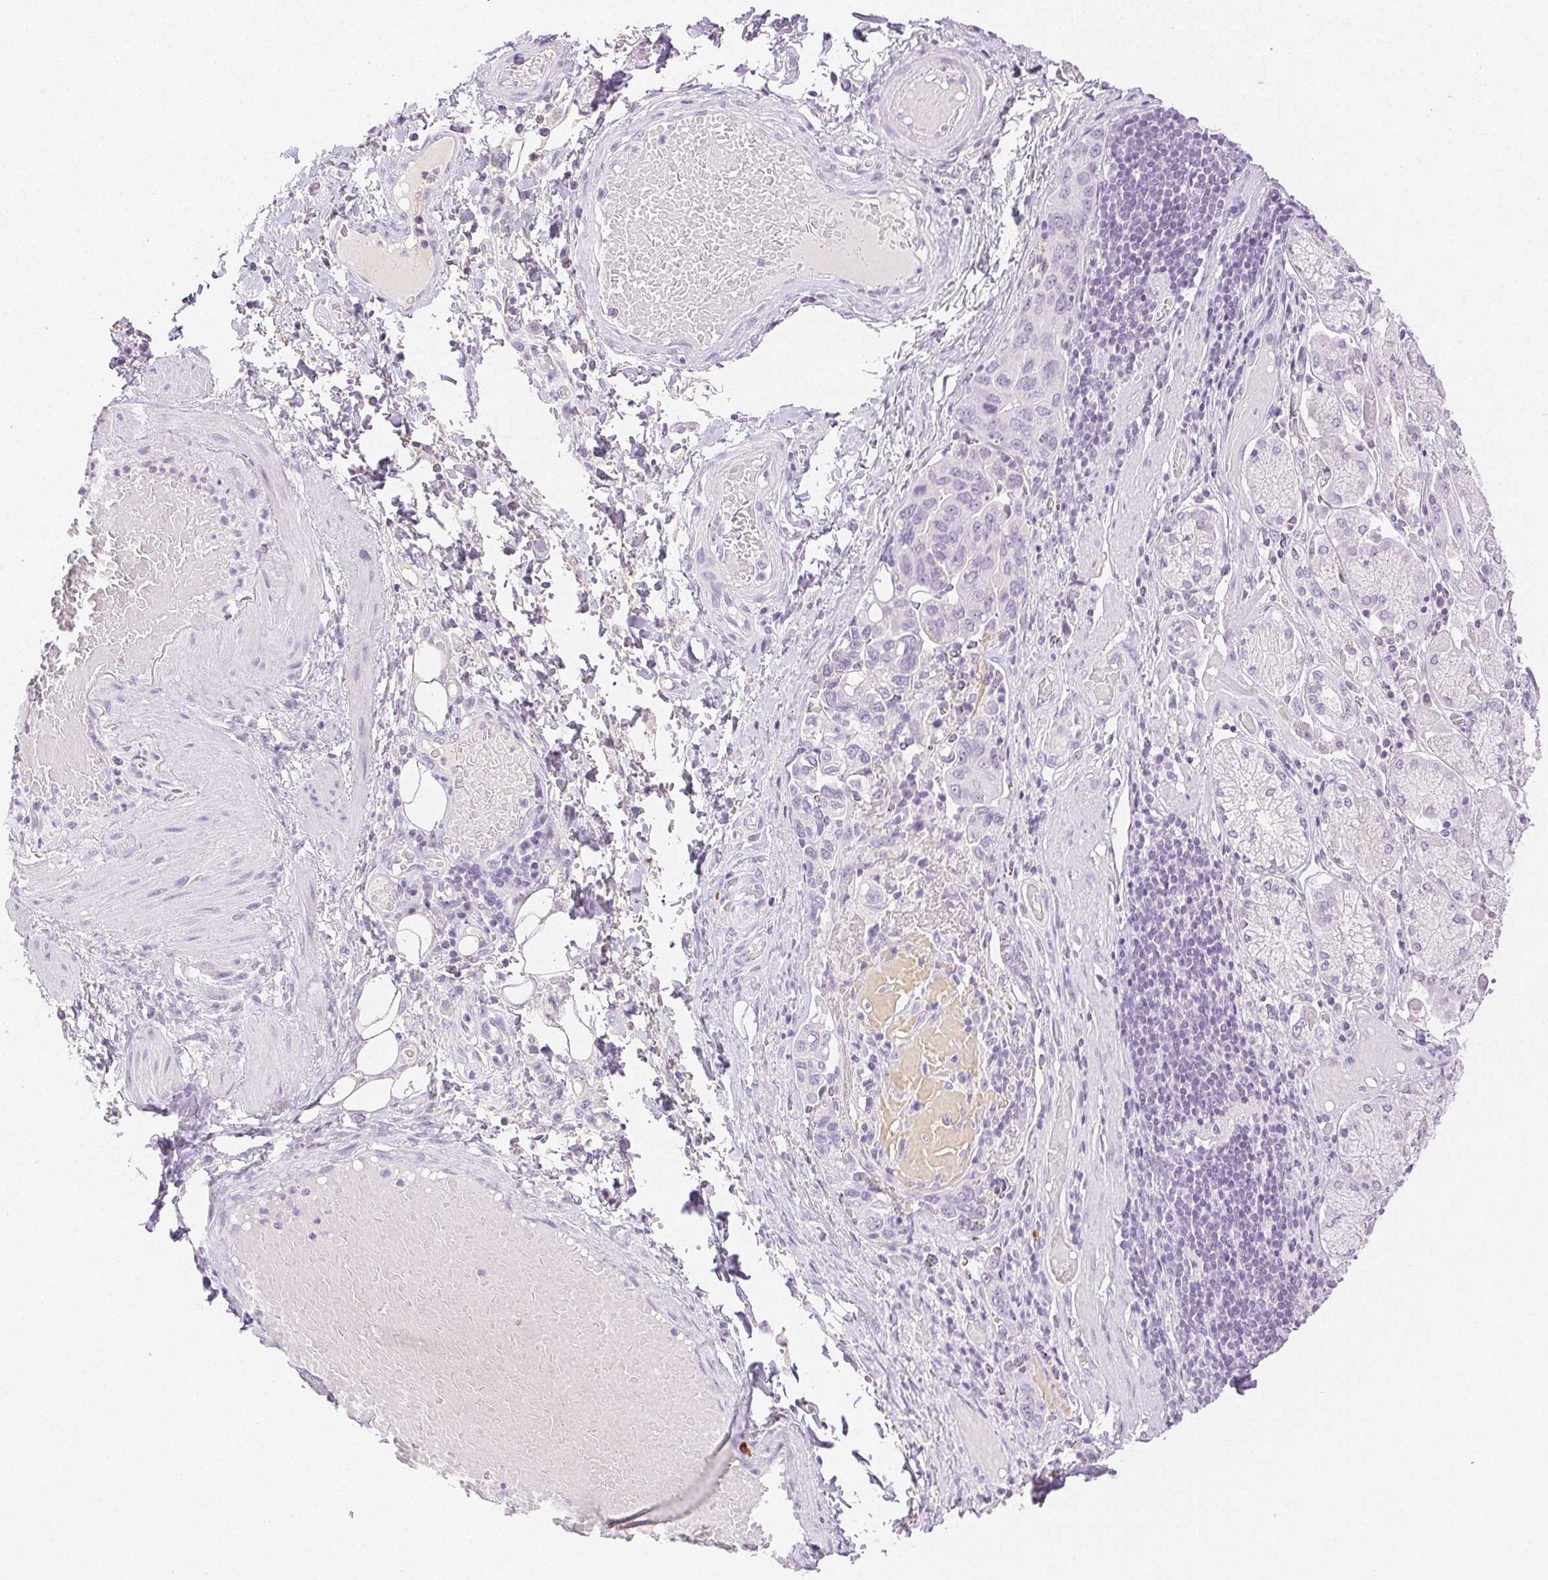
{"staining": {"intensity": "negative", "quantity": "none", "location": "none"}, "tissue": "stomach cancer", "cell_type": "Tumor cells", "image_type": "cancer", "snomed": [{"axis": "morphology", "description": "Adenocarcinoma, NOS"}, {"axis": "topography", "description": "Stomach, upper"}, {"axis": "topography", "description": "Stomach"}], "caption": "A photomicrograph of stomach cancer stained for a protein displays no brown staining in tumor cells.", "gene": "SPACA4", "patient": {"sex": "male", "age": 62}}